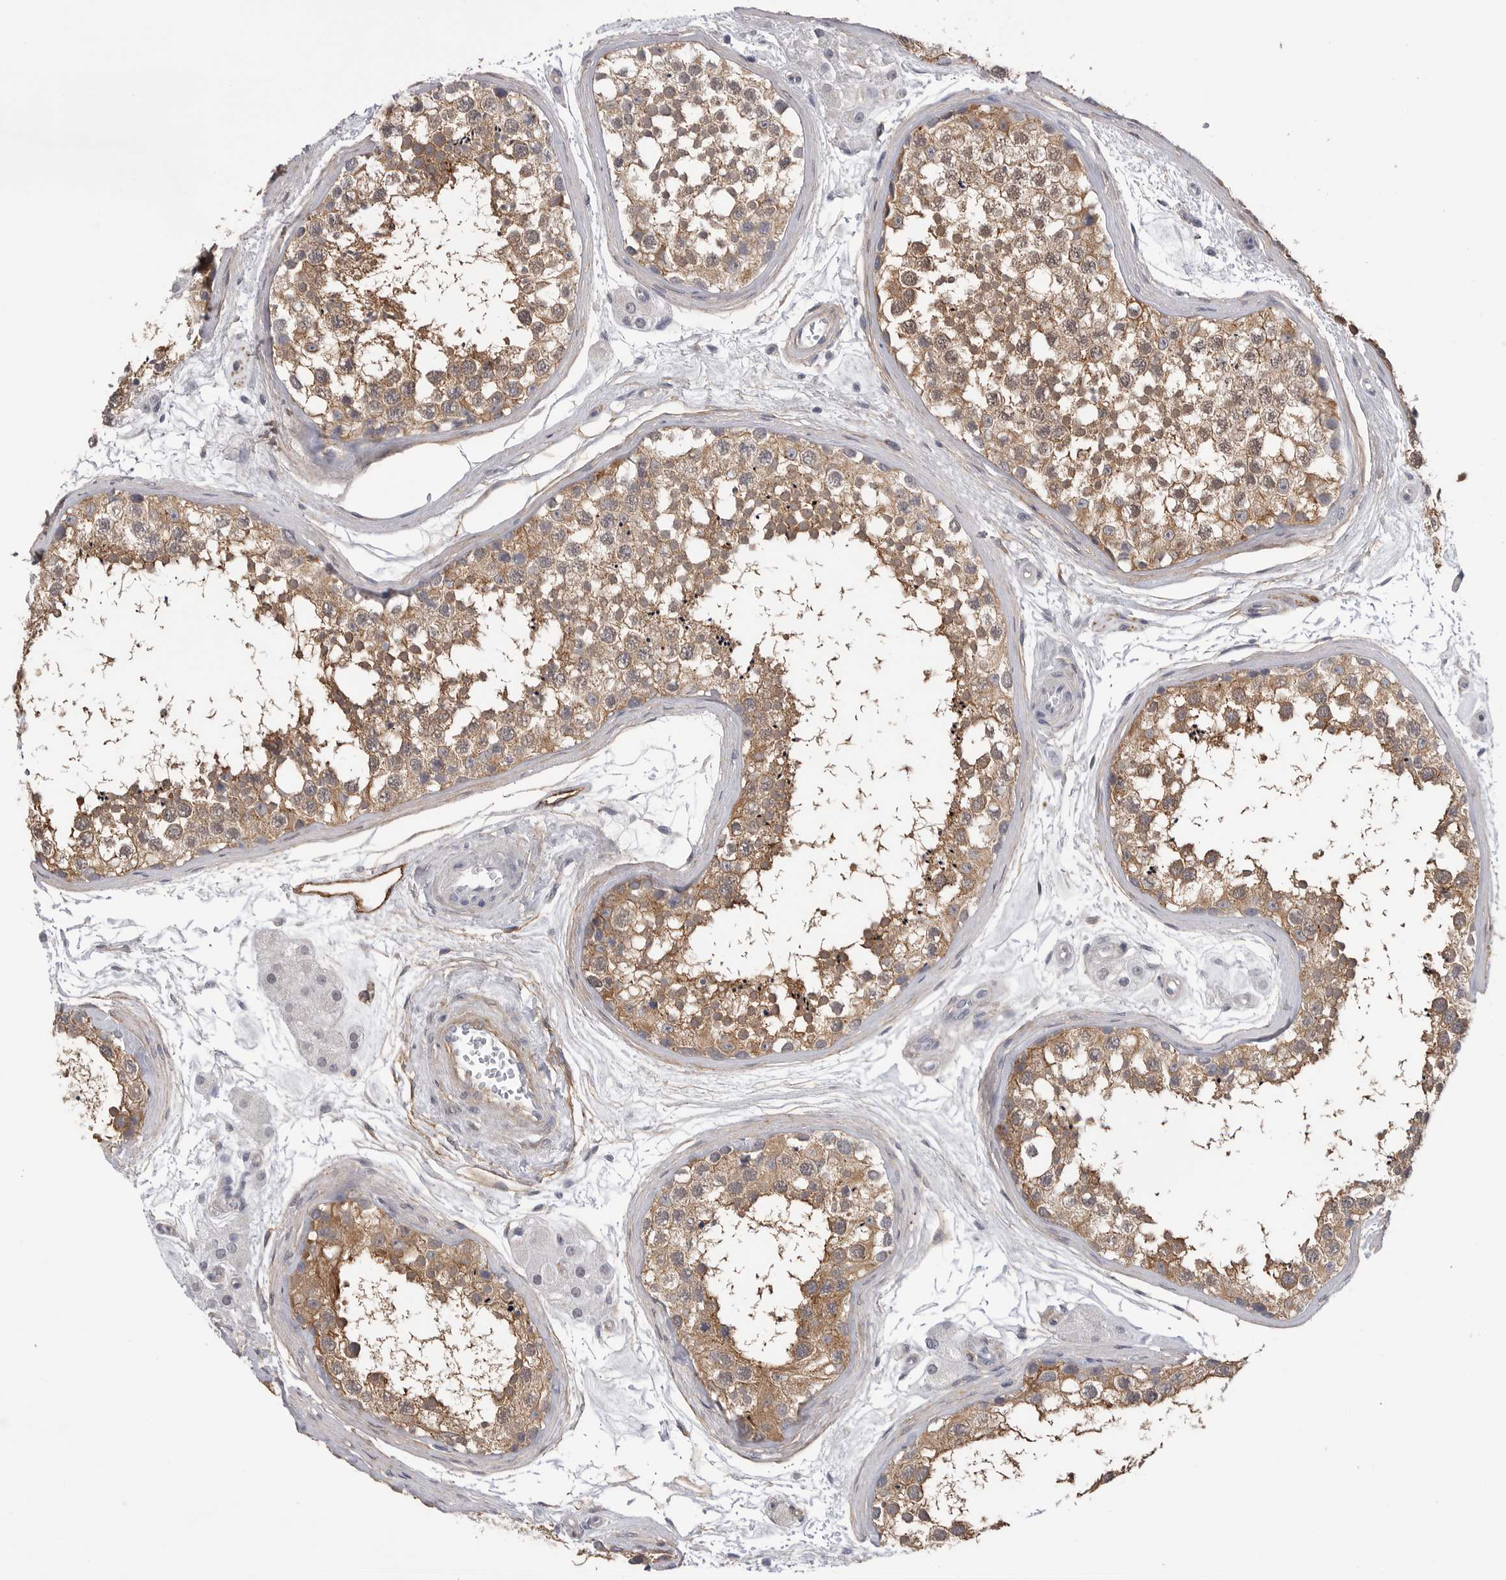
{"staining": {"intensity": "moderate", "quantity": ">75%", "location": "cytoplasmic/membranous"}, "tissue": "testis", "cell_type": "Cells in seminiferous ducts", "image_type": "normal", "snomed": [{"axis": "morphology", "description": "Normal tissue, NOS"}, {"axis": "topography", "description": "Testis"}], "caption": "Immunohistochemical staining of benign human testis reveals moderate cytoplasmic/membranous protein positivity in approximately >75% of cells in seminiferous ducts. The staining was performed using DAB to visualize the protein expression in brown, while the nuclei were stained in blue with hematoxylin (Magnification: 20x).", "gene": "AKAP12", "patient": {"sex": "male", "age": 56}}